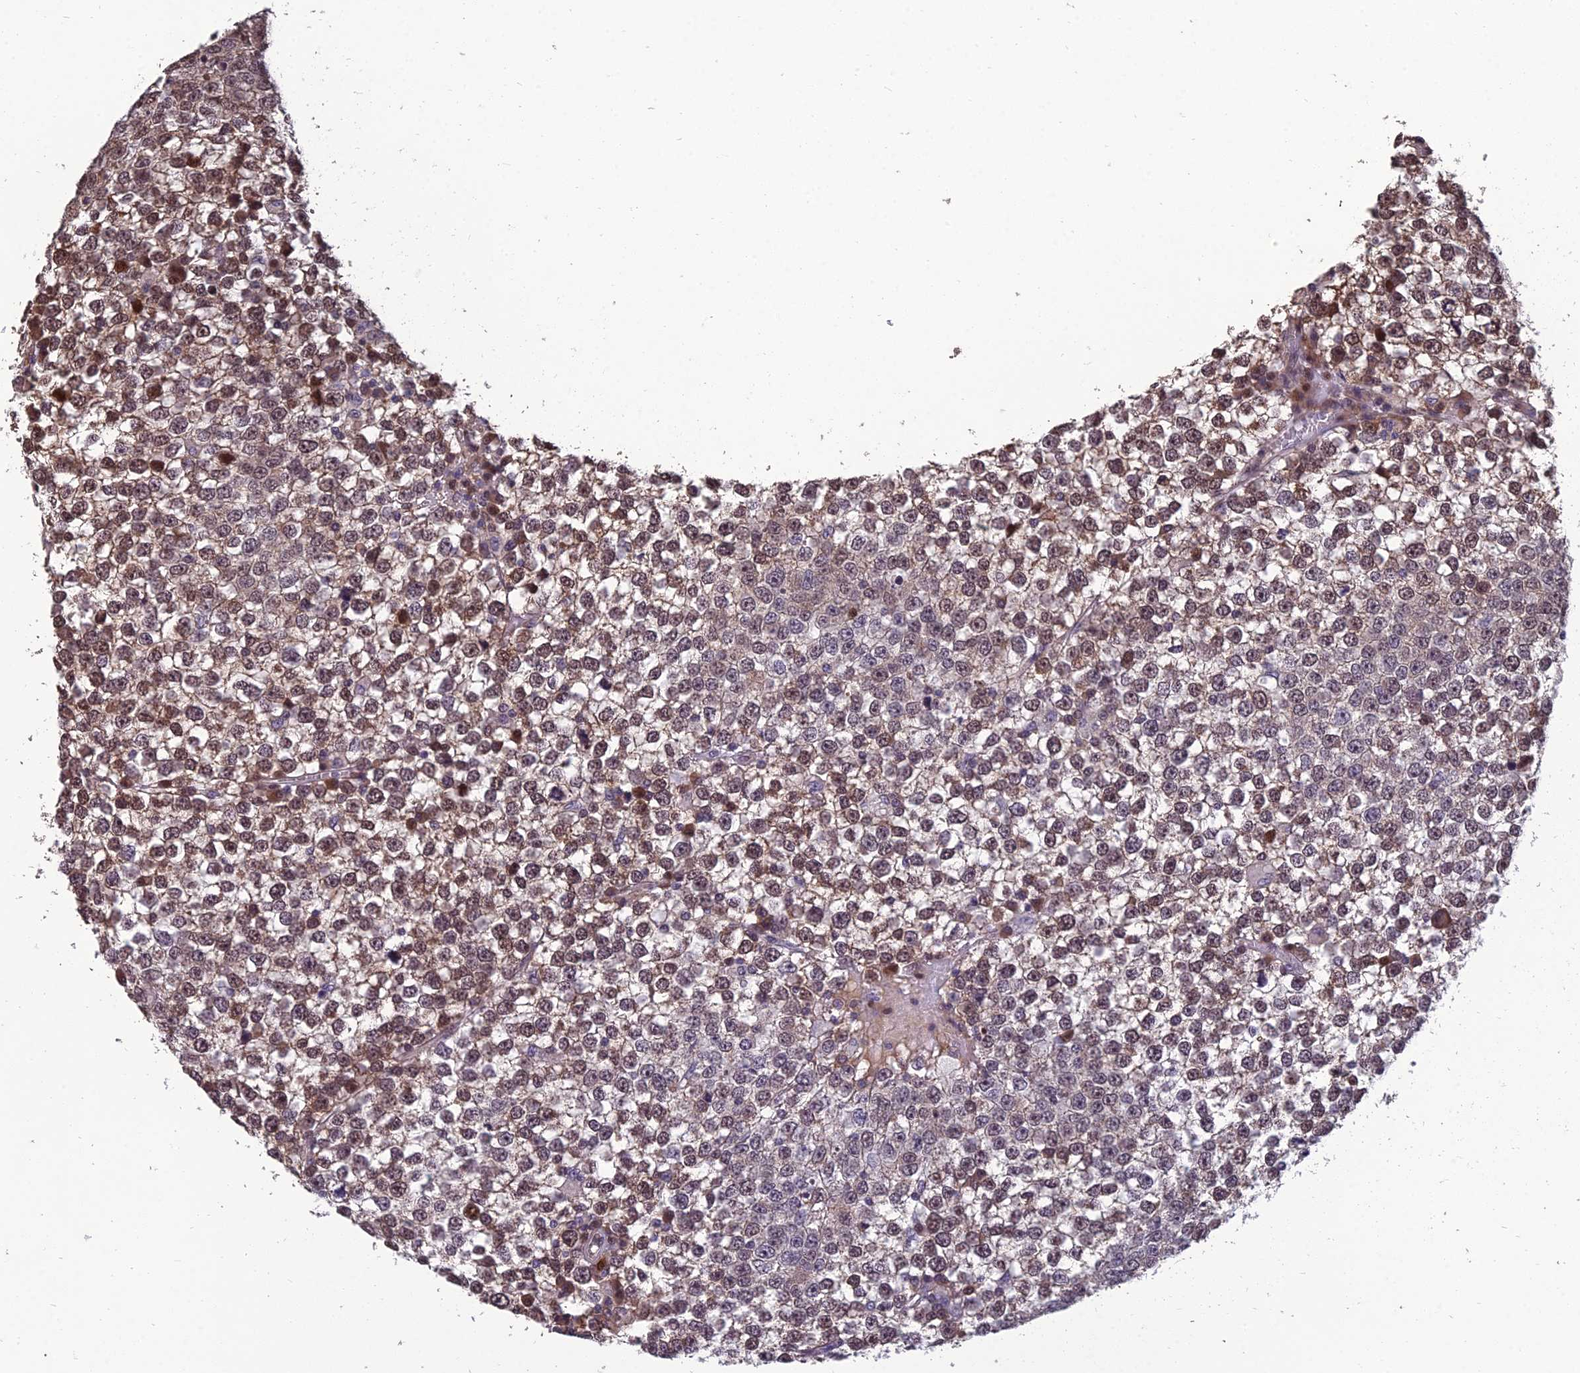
{"staining": {"intensity": "moderate", "quantity": "25%-75%", "location": "nuclear"}, "tissue": "testis cancer", "cell_type": "Tumor cells", "image_type": "cancer", "snomed": [{"axis": "morphology", "description": "Seminoma, NOS"}, {"axis": "topography", "description": "Testis"}], "caption": "The photomicrograph demonstrates immunohistochemical staining of testis seminoma. There is moderate nuclear positivity is present in about 25%-75% of tumor cells. The protein of interest is shown in brown color, while the nuclei are stained blue.", "gene": "GRWD1", "patient": {"sex": "male", "age": 65}}